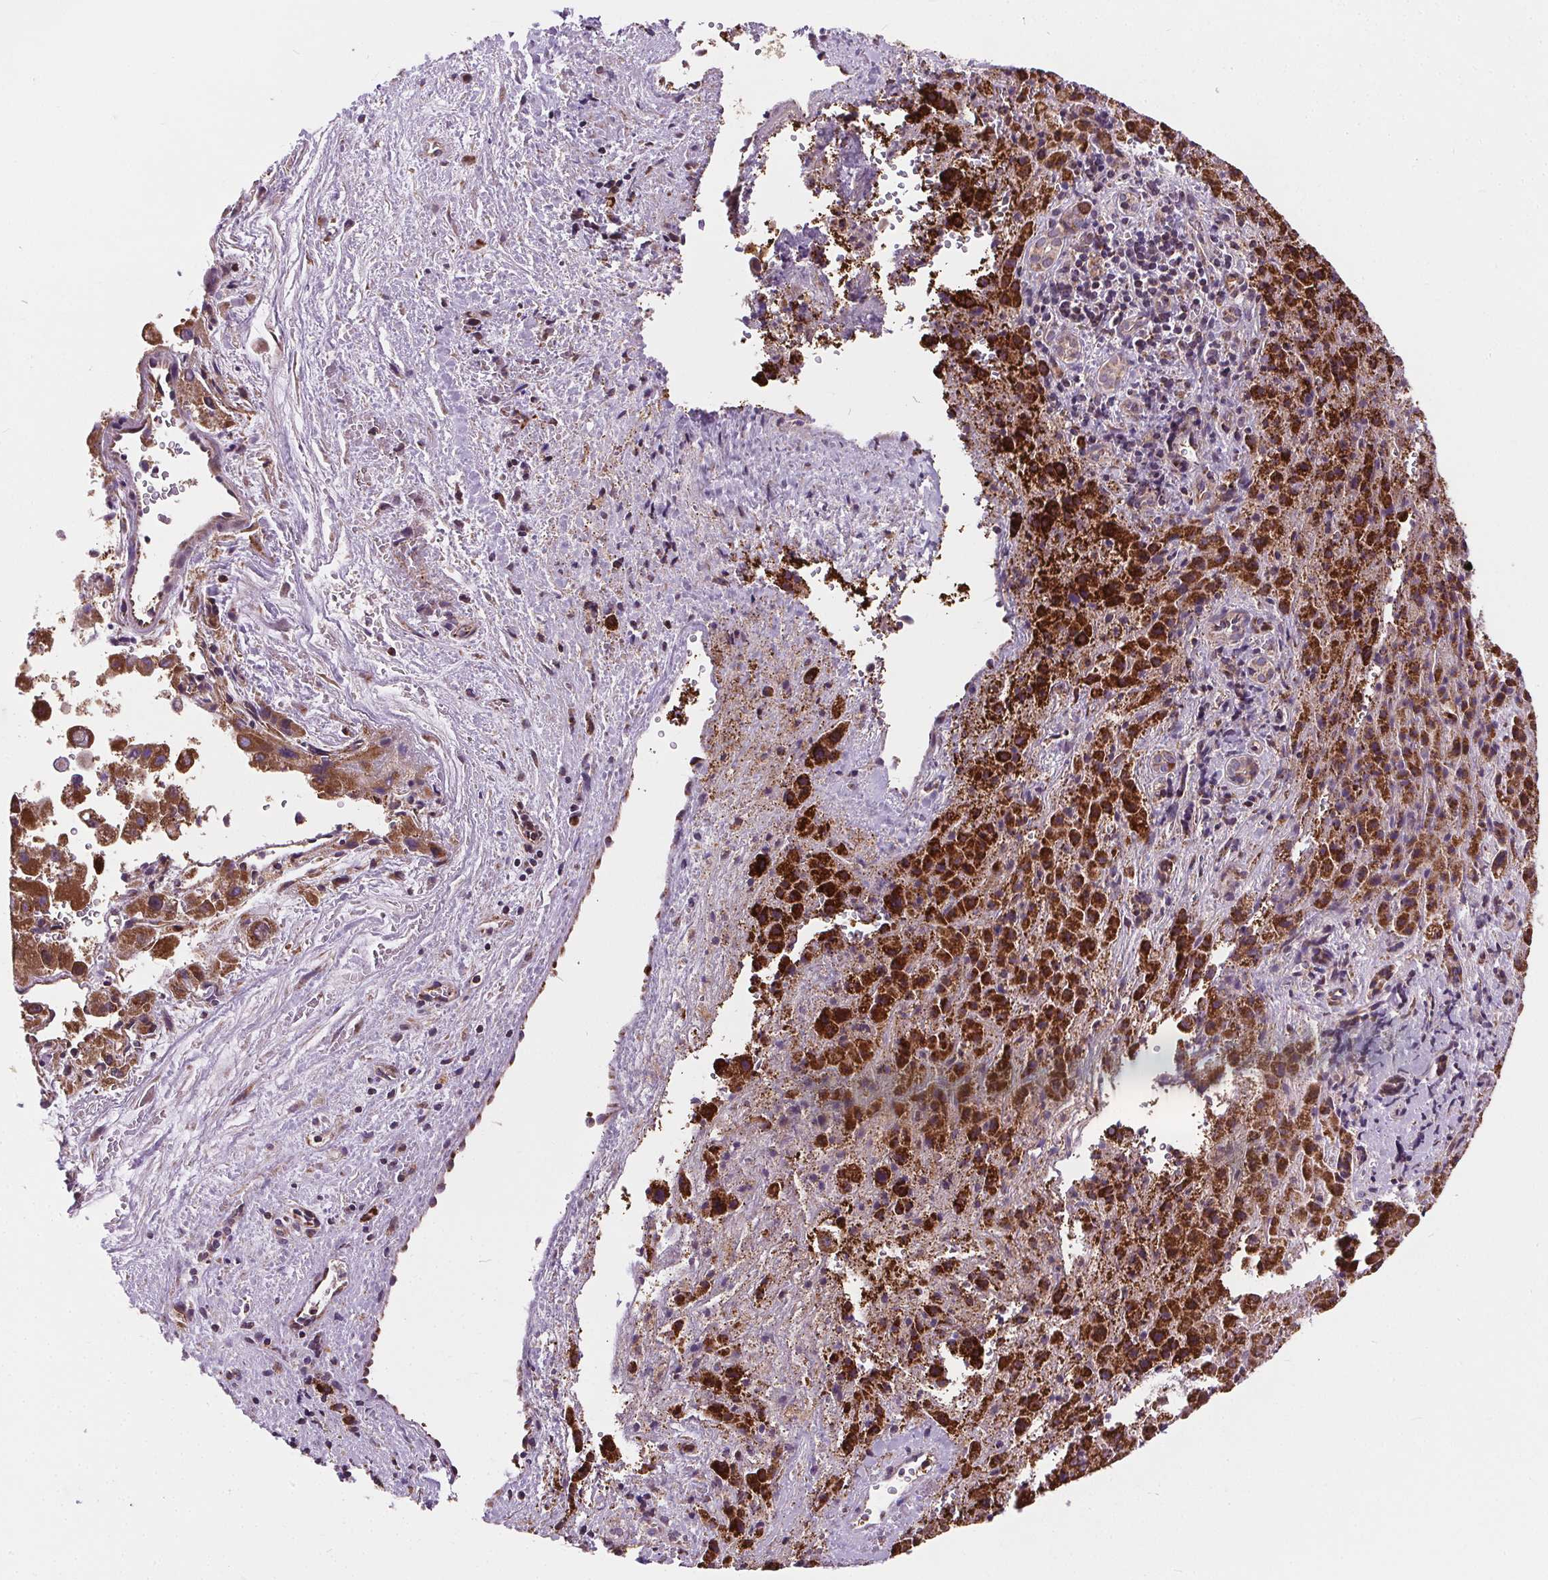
{"staining": {"intensity": "strong", "quantity": ">75%", "location": "cytoplasmic/membranous"}, "tissue": "liver cancer", "cell_type": "Tumor cells", "image_type": "cancer", "snomed": [{"axis": "morphology", "description": "Carcinoma, Hepatocellular, NOS"}, {"axis": "topography", "description": "Liver"}], "caption": "Immunohistochemical staining of liver cancer (hepatocellular carcinoma) exhibits high levels of strong cytoplasmic/membranous expression in about >75% of tumor cells.", "gene": "GOLT1B", "patient": {"sex": "male", "age": 27}}